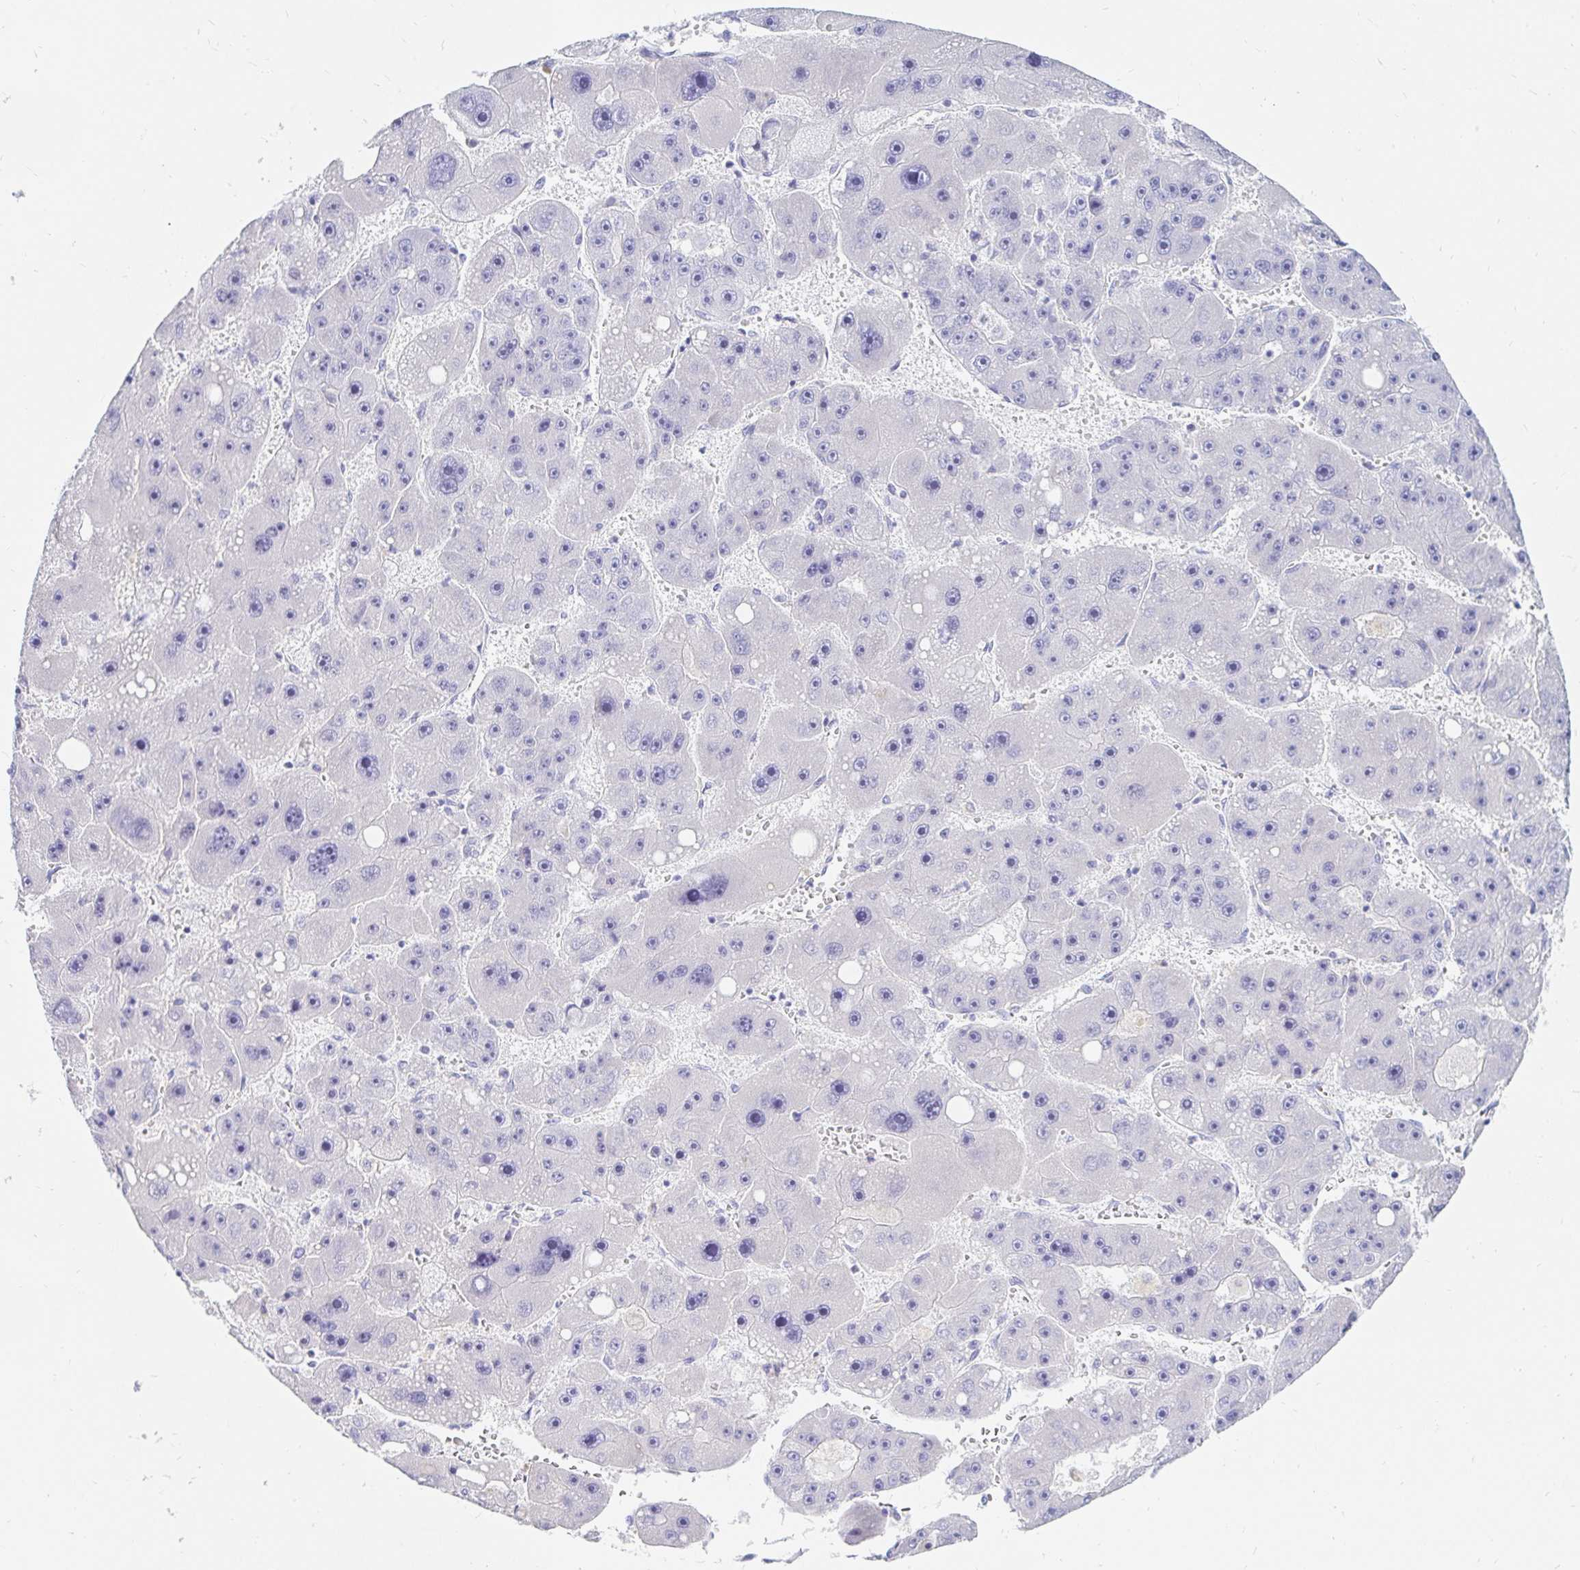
{"staining": {"intensity": "negative", "quantity": "none", "location": "none"}, "tissue": "liver cancer", "cell_type": "Tumor cells", "image_type": "cancer", "snomed": [{"axis": "morphology", "description": "Carcinoma, Hepatocellular, NOS"}, {"axis": "topography", "description": "Liver"}], "caption": "Tumor cells show no significant expression in liver cancer (hepatocellular carcinoma). (DAB immunohistochemistry (IHC), high magnification).", "gene": "NR2E1", "patient": {"sex": "female", "age": 61}}